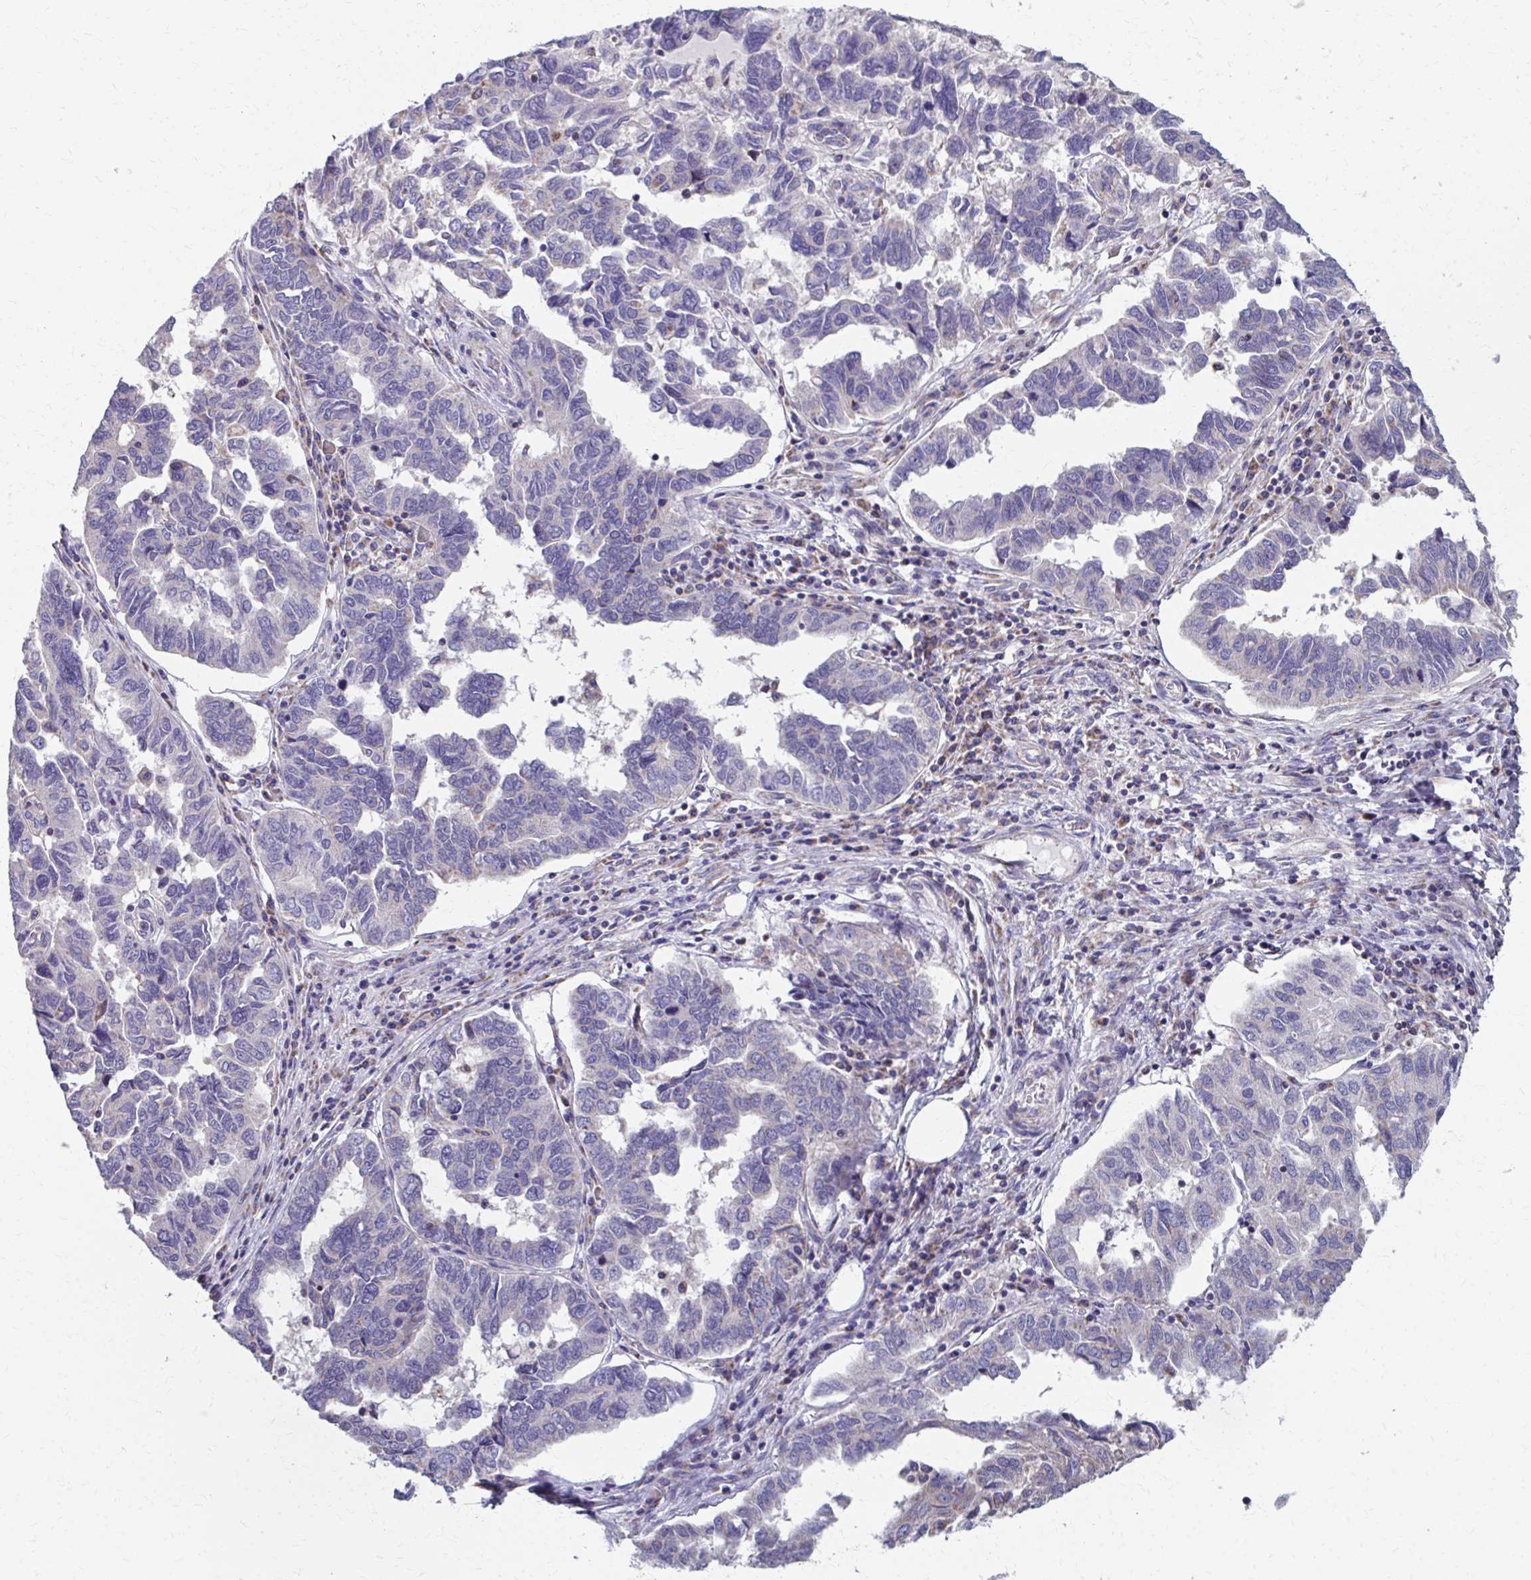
{"staining": {"intensity": "negative", "quantity": "none", "location": "none"}, "tissue": "ovarian cancer", "cell_type": "Tumor cells", "image_type": "cancer", "snomed": [{"axis": "morphology", "description": "Cystadenocarcinoma, serous, NOS"}, {"axis": "topography", "description": "Ovary"}], "caption": "Ovarian cancer stained for a protein using immunohistochemistry (IHC) shows no expression tumor cells.", "gene": "RCC1L", "patient": {"sex": "female", "age": 64}}